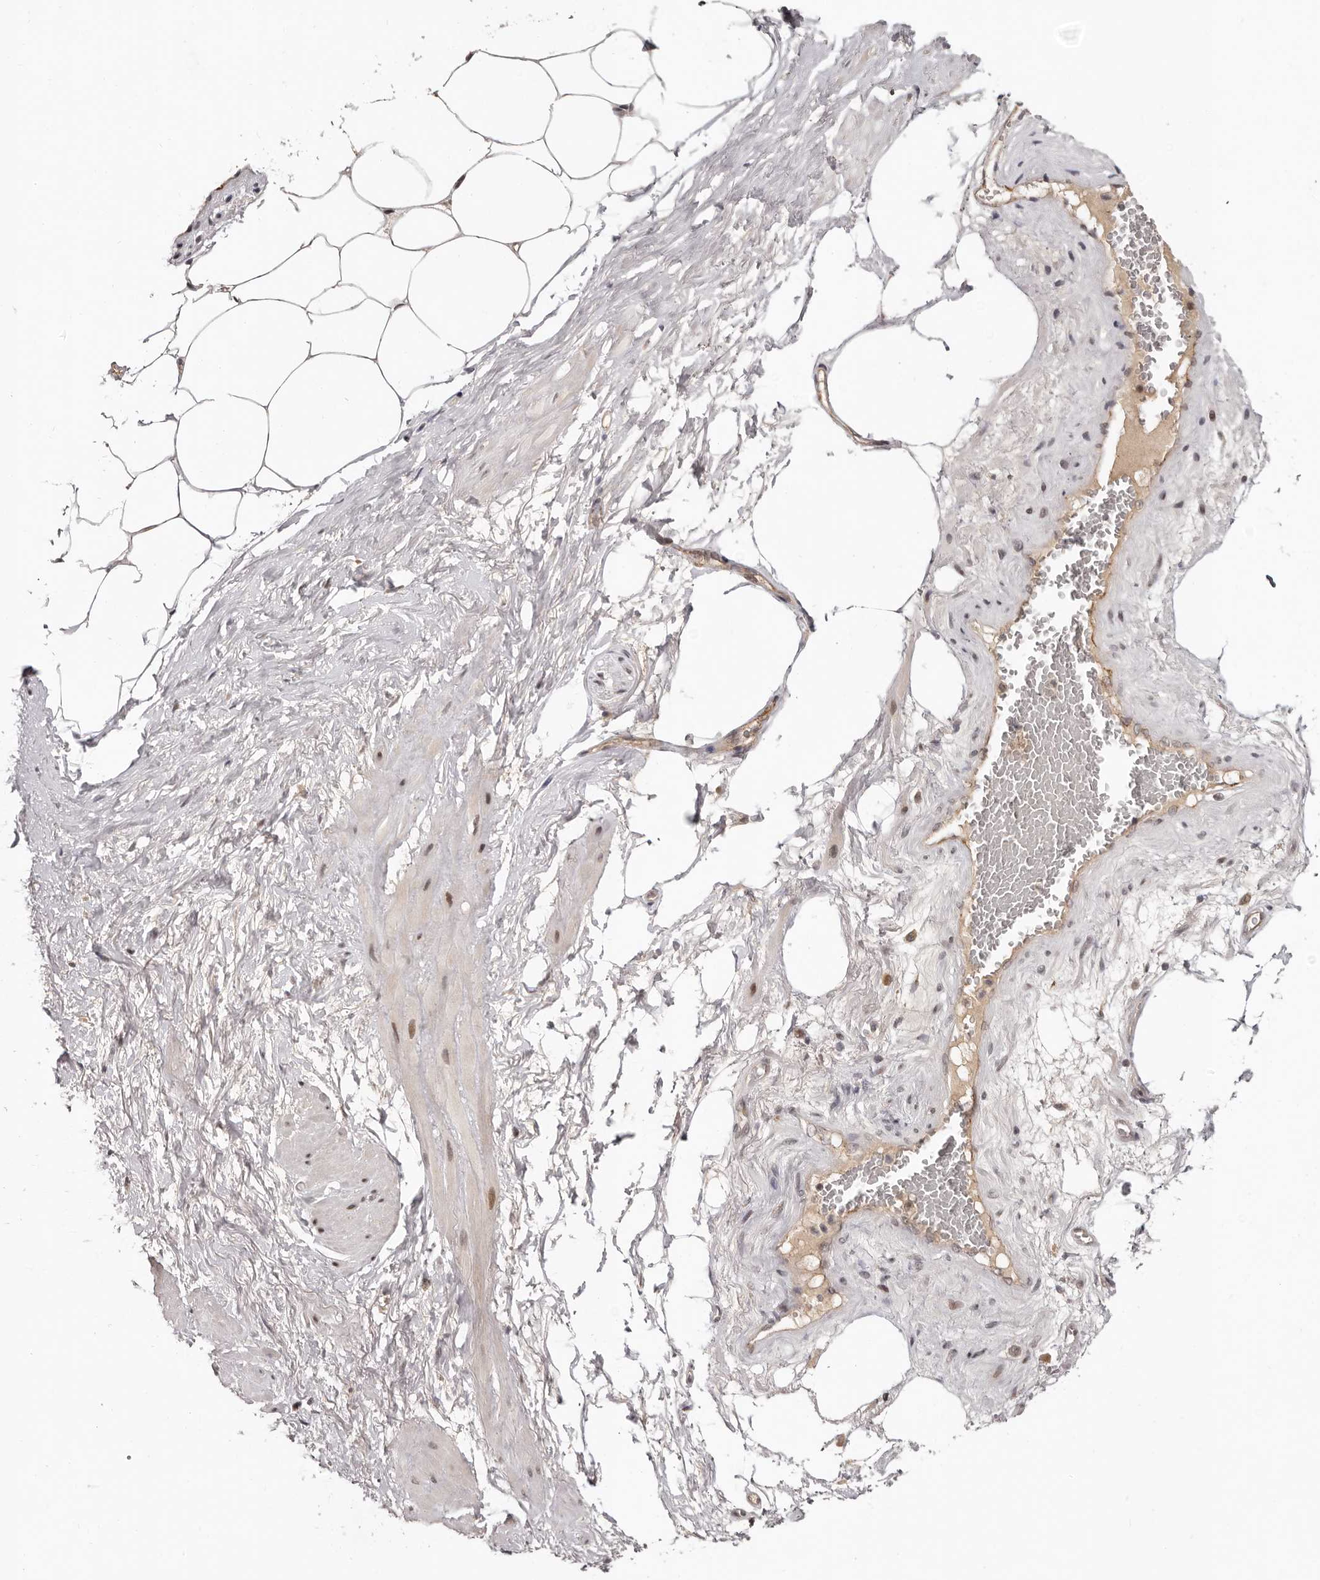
{"staining": {"intensity": "weak", "quantity": ">75%", "location": "cytoplasmic/membranous,nuclear"}, "tissue": "adipose tissue", "cell_type": "Adipocytes", "image_type": "normal", "snomed": [{"axis": "morphology", "description": "Normal tissue, NOS"}, {"axis": "morphology", "description": "Adenocarcinoma, Low grade"}, {"axis": "topography", "description": "Prostate"}, {"axis": "topography", "description": "Peripheral nerve tissue"}], "caption": "The image exhibits a brown stain indicating the presence of a protein in the cytoplasmic/membranous,nuclear of adipocytes in adipose tissue. (Brightfield microscopy of DAB IHC at high magnification).", "gene": "TBX5", "patient": {"sex": "male", "age": 63}}